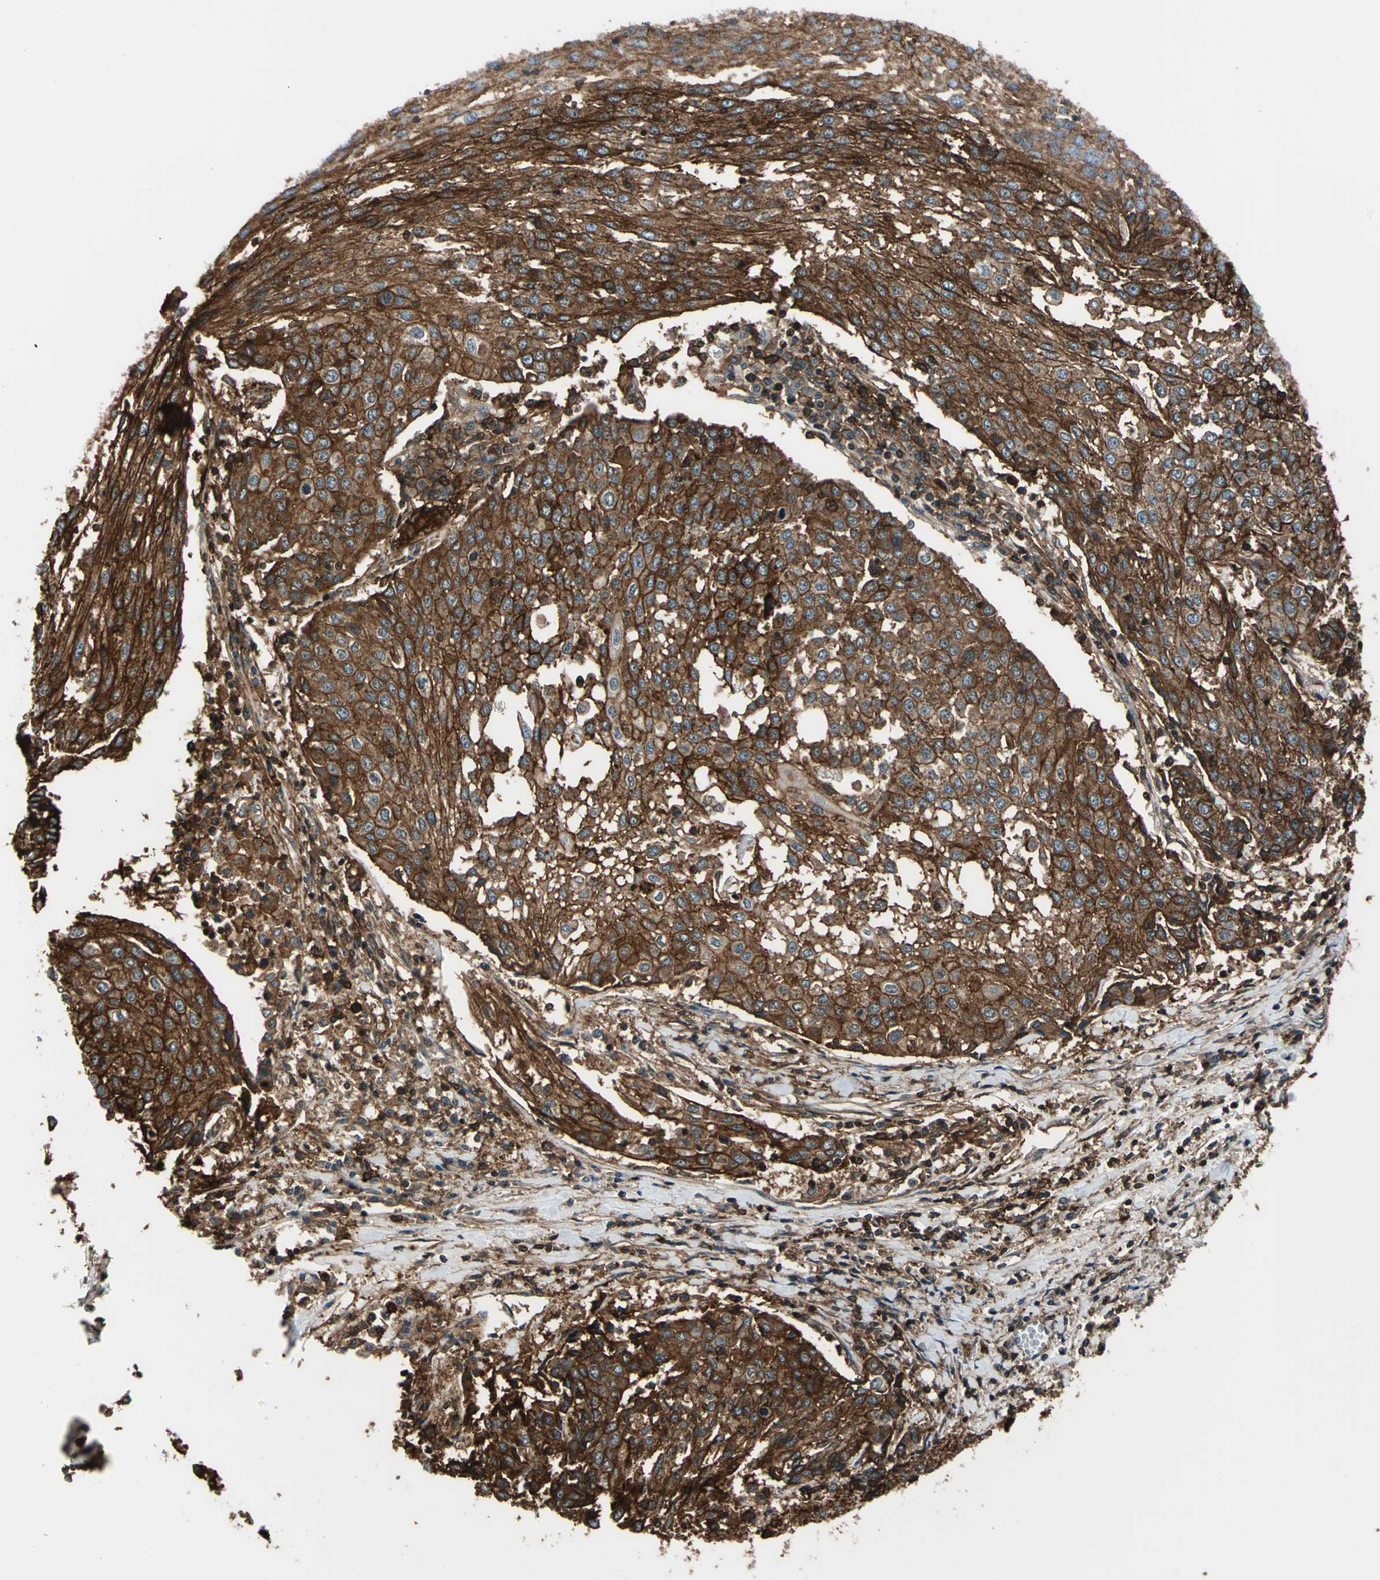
{"staining": {"intensity": "strong", "quantity": ">75%", "location": "cytoplasmic/membranous"}, "tissue": "urothelial cancer", "cell_type": "Tumor cells", "image_type": "cancer", "snomed": [{"axis": "morphology", "description": "Urothelial carcinoma, High grade"}, {"axis": "topography", "description": "Urinary bladder"}], "caption": "IHC (DAB (3,3'-diaminobenzidine)) staining of human high-grade urothelial carcinoma demonstrates strong cytoplasmic/membranous protein positivity in approximately >75% of tumor cells. (brown staining indicates protein expression, while blue staining denotes nuclei).", "gene": "NR2C2", "patient": {"sex": "female", "age": 85}}